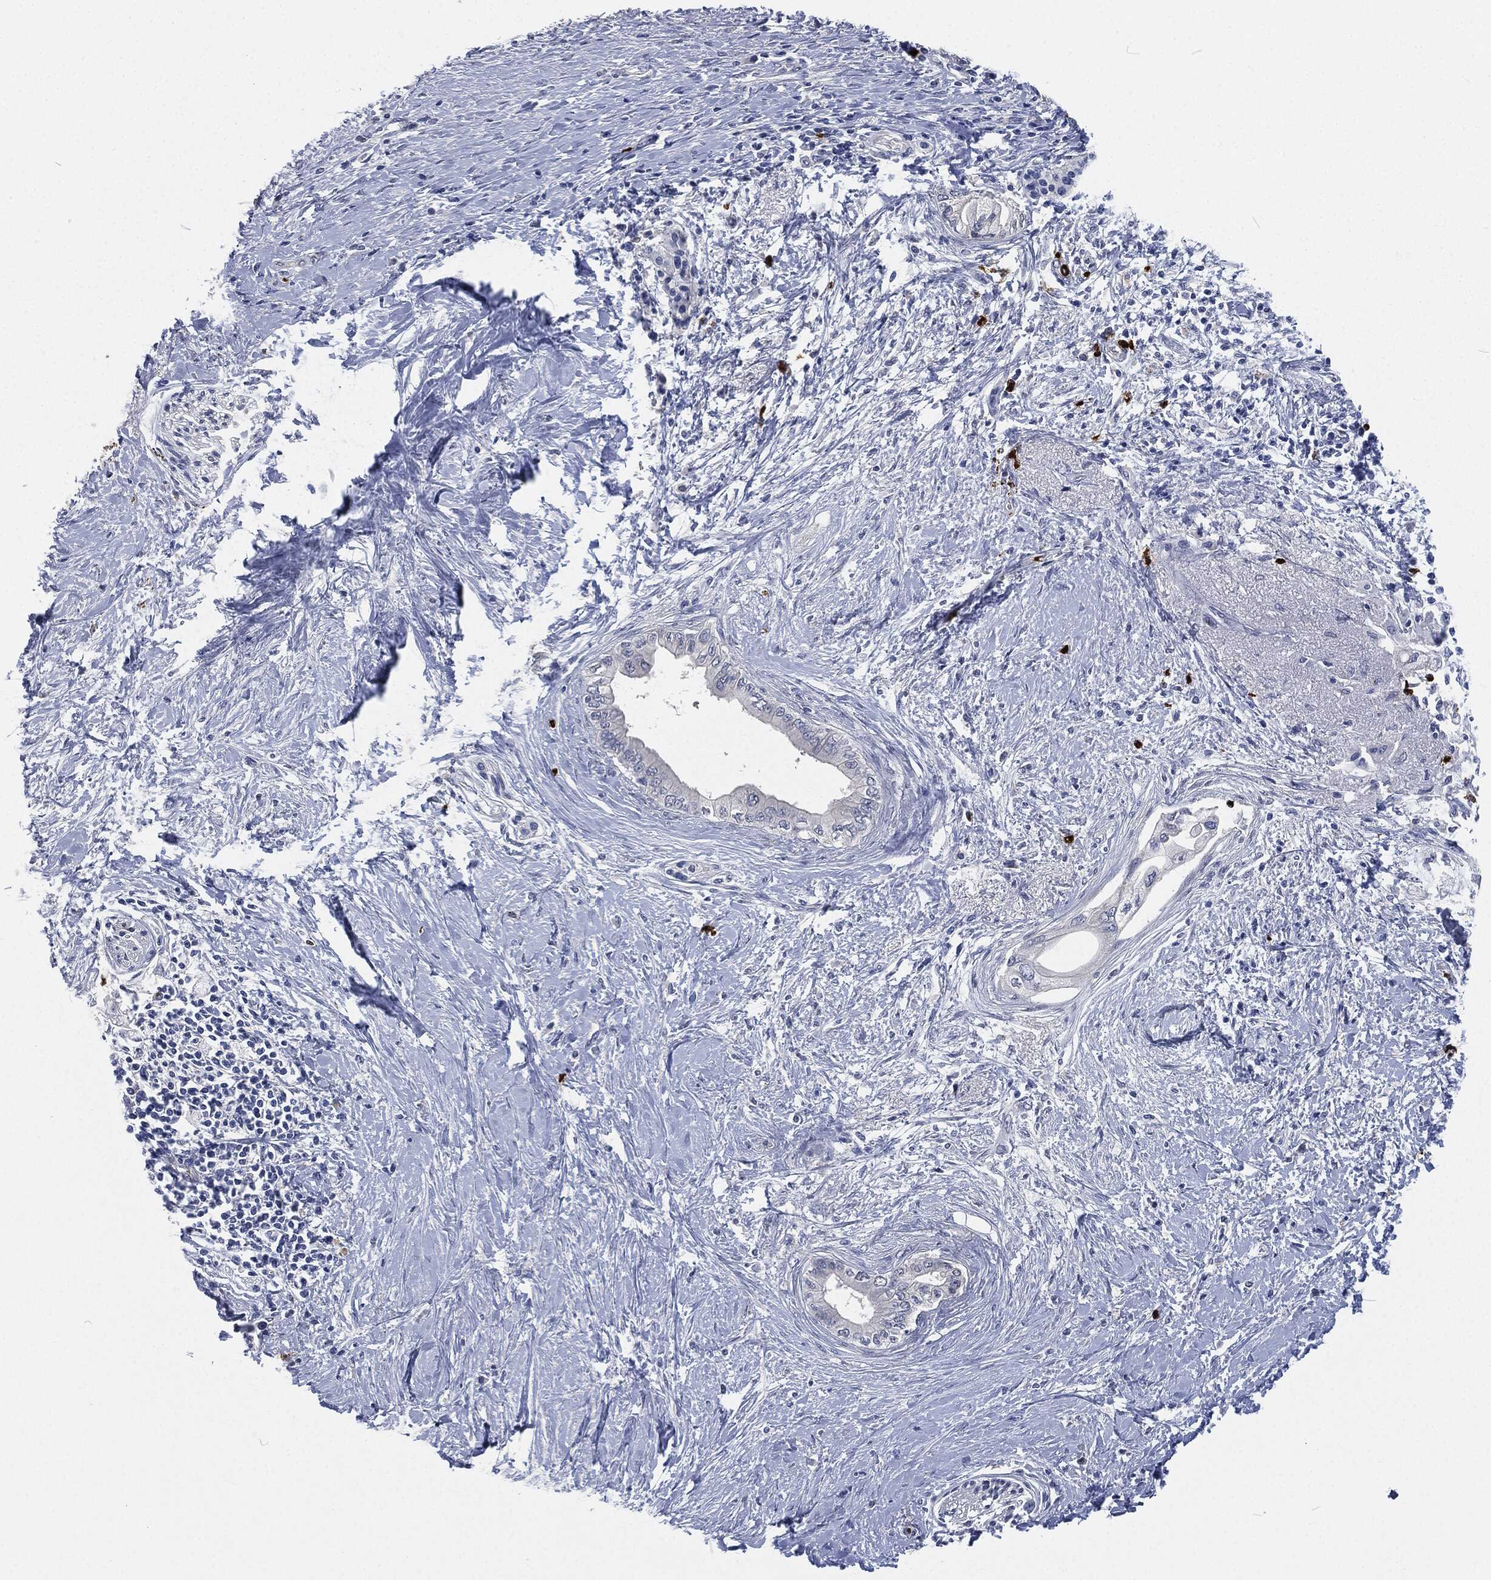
{"staining": {"intensity": "negative", "quantity": "none", "location": "none"}, "tissue": "pancreatic cancer", "cell_type": "Tumor cells", "image_type": "cancer", "snomed": [{"axis": "morphology", "description": "Normal tissue, NOS"}, {"axis": "morphology", "description": "Adenocarcinoma, NOS"}, {"axis": "topography", "description": "Pancreas"}, {"axis": "topography", "description": "Duodenum"}], "caption": "A histopathology image of pancreatic cancer (adenocarcinoma) stained for a protein shows no brown staining in tumor cells. Nuclei are stained in blue.", "gene": "MPO", "patient": {"sex": "female", "age": 60}}